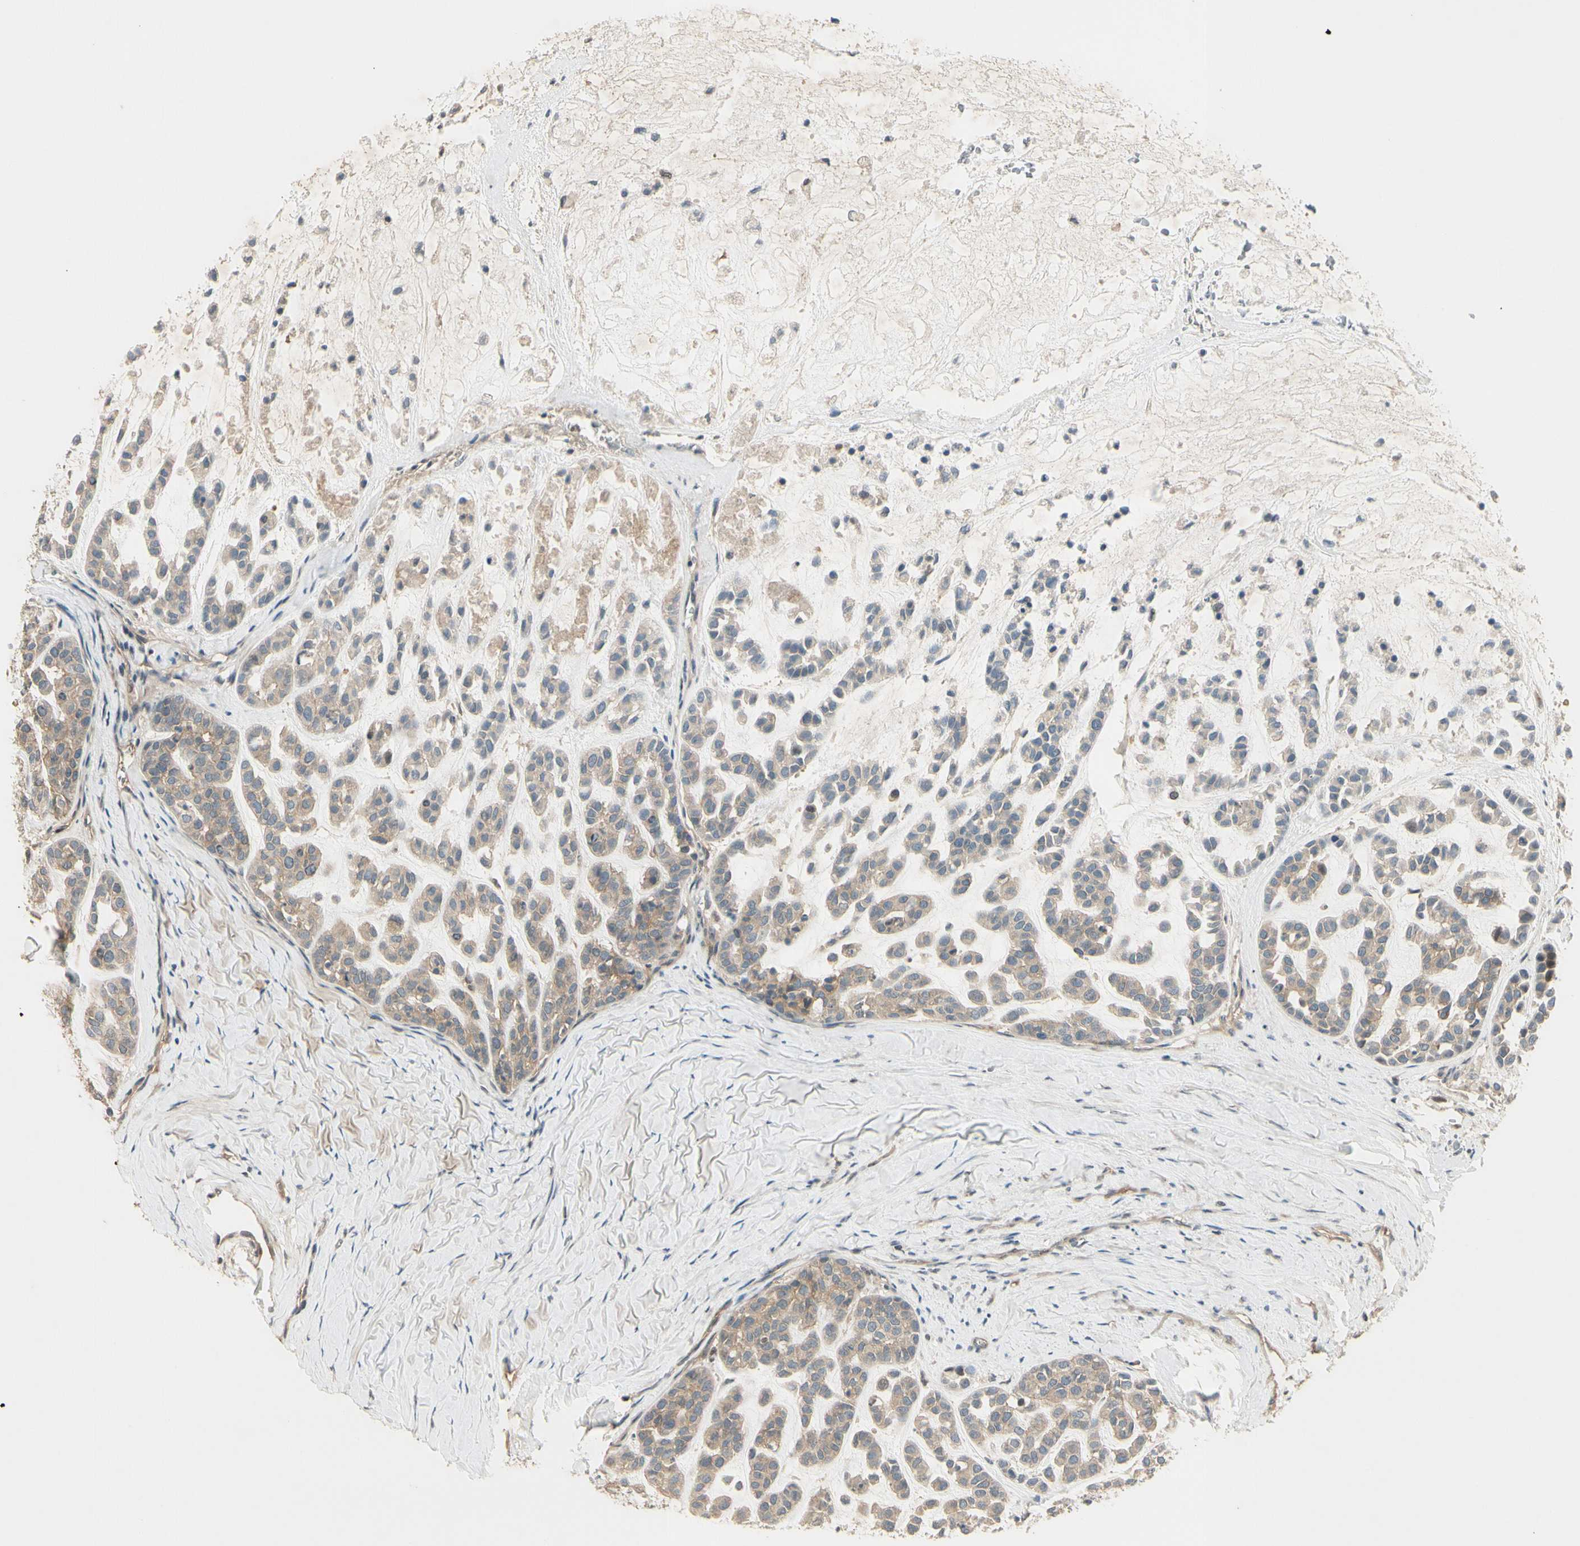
{"staining": {"intensity": "weak", "quantity": ">75%", "location": "cytoplasmic/membranous"}, "tissue": "head and neck cancer", "cell_type": "Tumor cells", "image_type": "cancer", "snomed": [{"axis": "morphology", "description": "Adenocarcinoma, NOS"}, {"axis": "morphology", "description": "Adenoma, NOS"}, {"axis": "topography", "description": "Head-Neck"}], "caption": "The image displays a brown stain indicating the presence of a protein in the cytoplasmic/membranous of tumor cells in head and neck cancer.", "gene": "NFYA", "patient": {"sex": "female", "age": 55}}